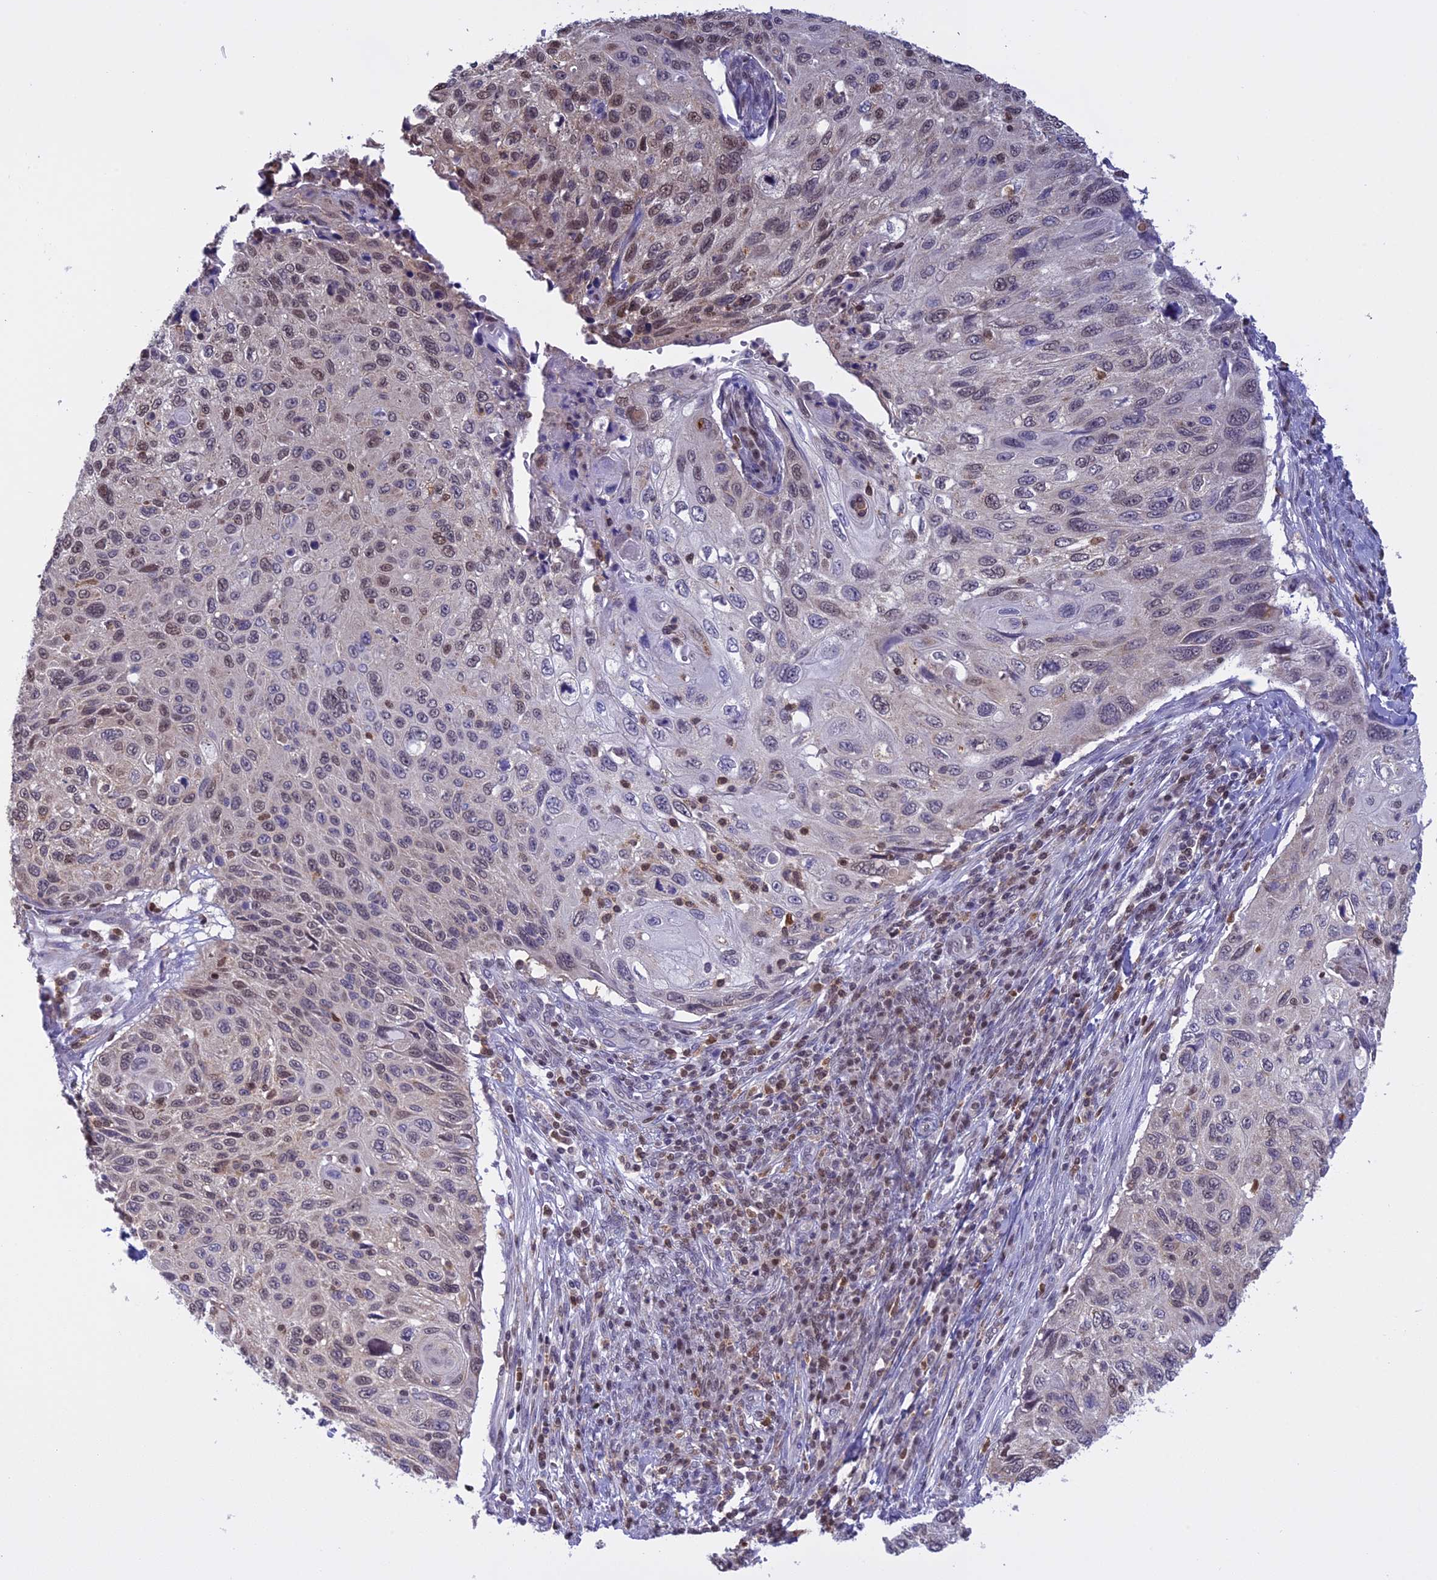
{"staining": {"intensity": "weak", "quantity": "<25%", "location": "nuclear"}, "tissue": "cervical cancer", "cell_type": "Tumor cells", "image_type": "cancer", "snomed": [{"axis": "morphology", "description": "Squamous cell carcinoma, NOS"}, {"axis": "topography", "description": "Cervix"}], "caption": "Micrograph shows no significant protein expression in tumor cells of cervical cancer. (Stains: DAB (3,3'-diaminobenzidine) immunohistochemistry (IHC) with hematoxylin counter stain, Microscopy: brightfield microscopy at high magnification).", "gene": "IZUMO2", "patient": {"sex": "female", "age": 70}}